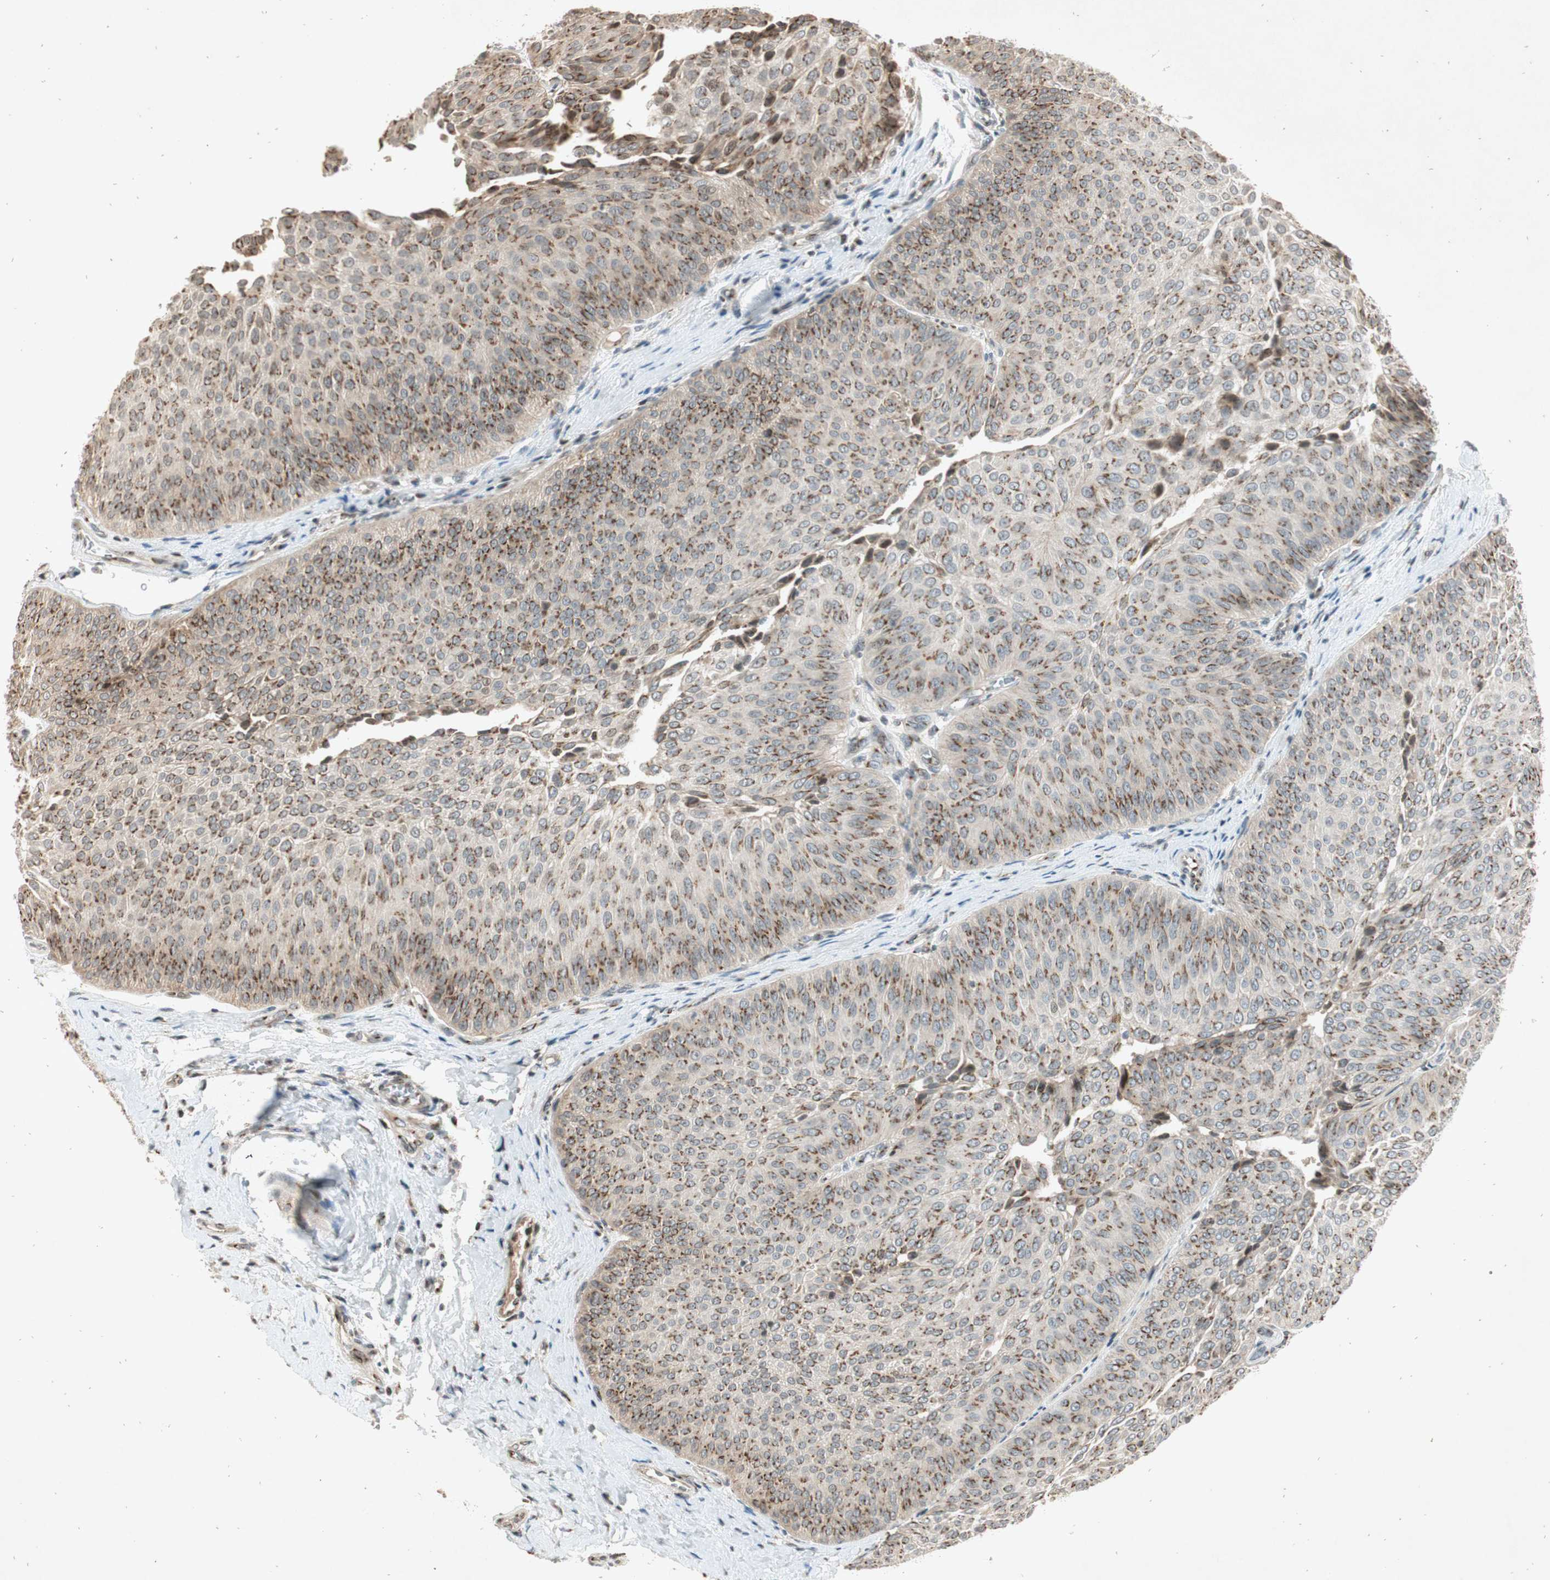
{"staining": {"intensity": "weak", "quantity": ">75%", "location": "cytoplasmic/membranous"}, "tissue": "urothelial cancer", "cell_type": "Tumor cells", "image_type": "cancer", "snomed": [{"axis": "morphology", "description": "Urothelial carcinoma, Low grade"}, {"axis": "topography", "description": "Urinary bladder"}], "caption": "An immunohistochemistry histopathology image of tumor tissue is shown. Protein staining in brown labels weak cytoplasmic/membranous positivity in low-grade urothelial carcinoma within tumor cells. The staining was performed using DAB to visualize the protein expression in brown, while the nuclei were stained in blue with hematoxylin (Magnification: 20x).", "gene": "NEO1", "patient": {"sex": "female", "age": 60}}